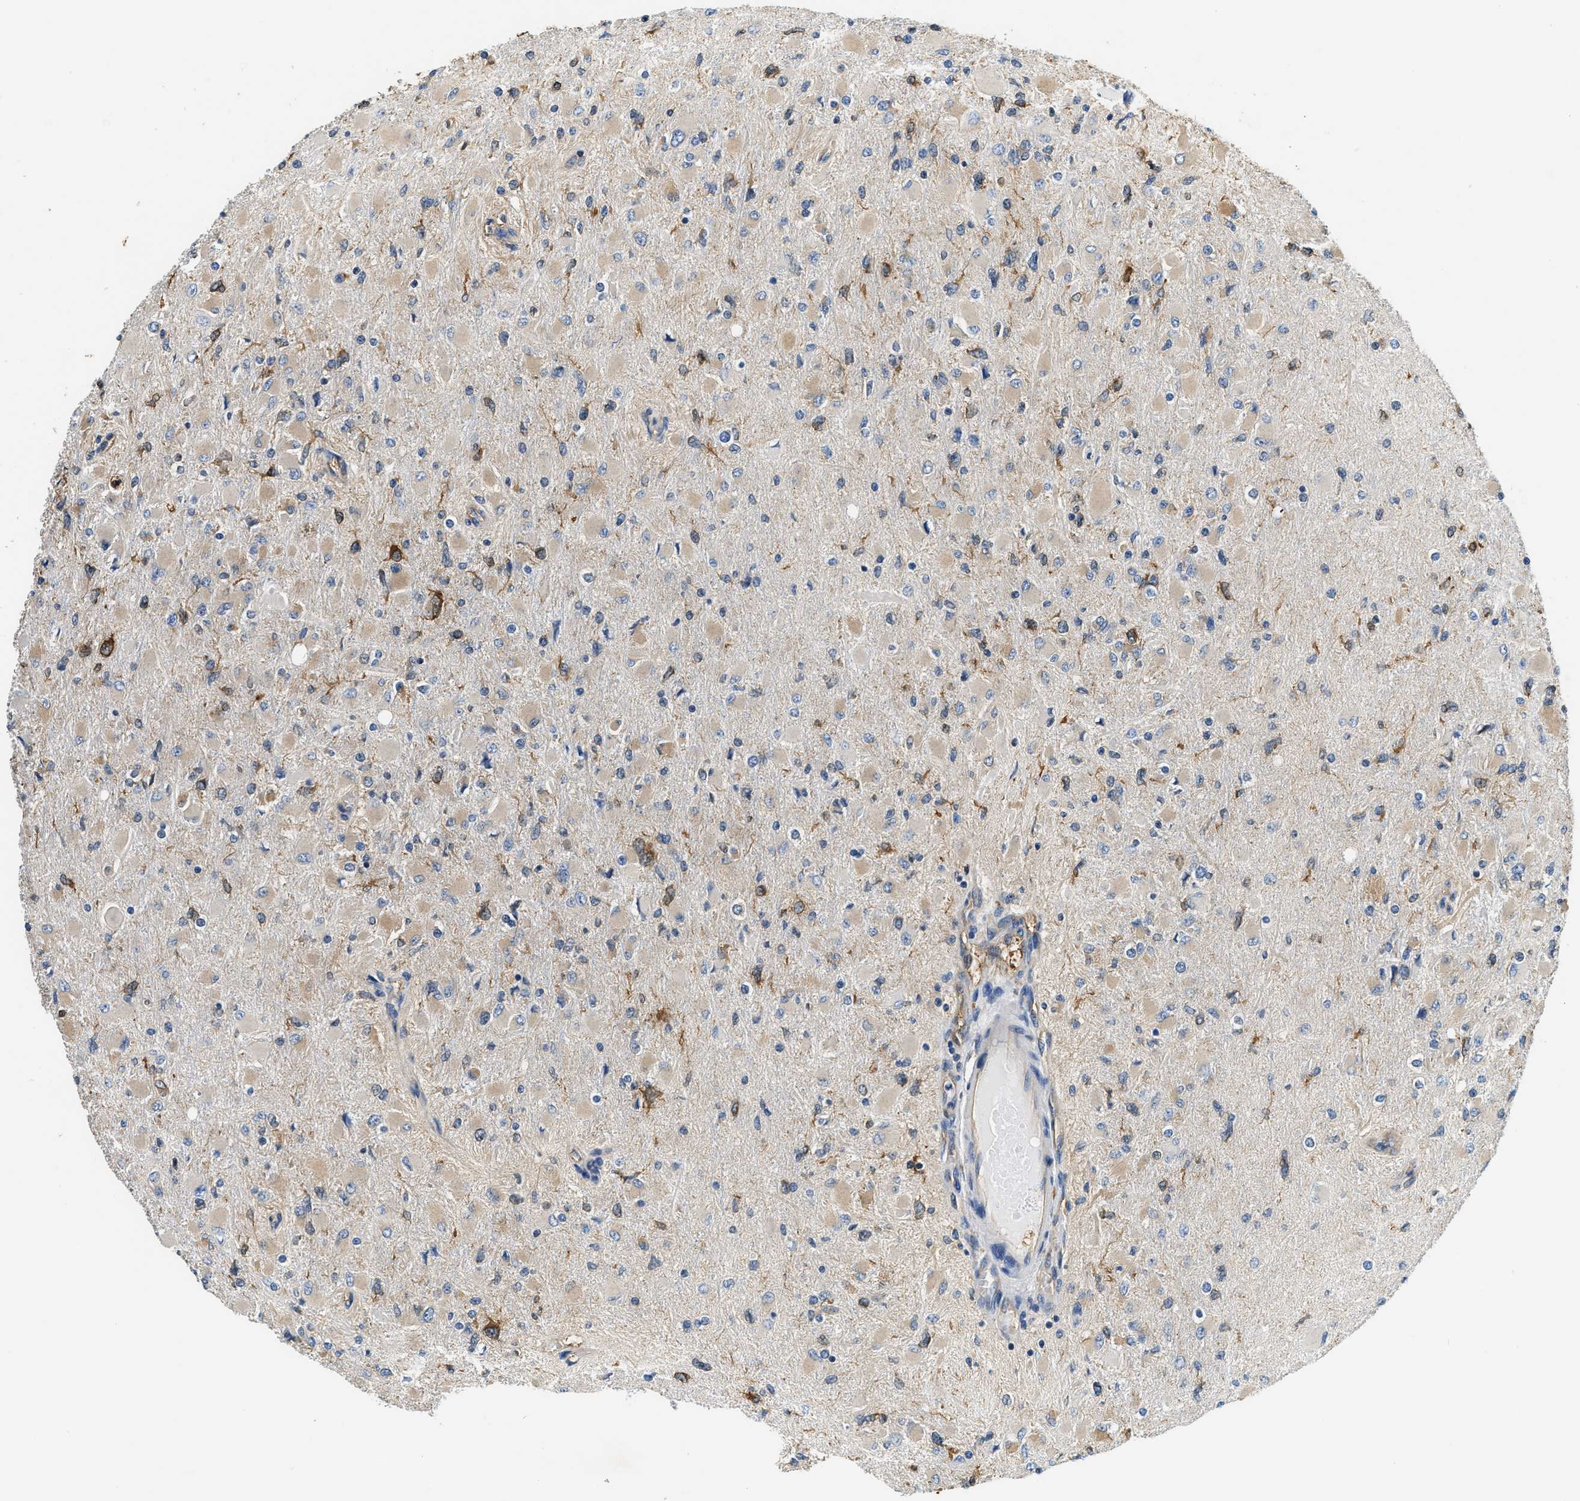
{"staining": {"intensity": "weak", "quantity": "25%-75%", "location": "cytoplasmic/membranous"}, "tissue": "glioma", "cell_type": "Tumor cells", "image_type": "cancer", "snomed": [{"axis": "morphology", "description": "Glioma, malignant, High grade"}, {"axis": "topography", "description": "Cerebral cortex"}], "caption": "Glioma stained for a protein (brown) demonstrates weak cytoplasmic/membranous positive expression in about 25%-75% of tumor cells.", "gene": "PPP2R1B", "patient": {"sex": "female", "age": 36}}